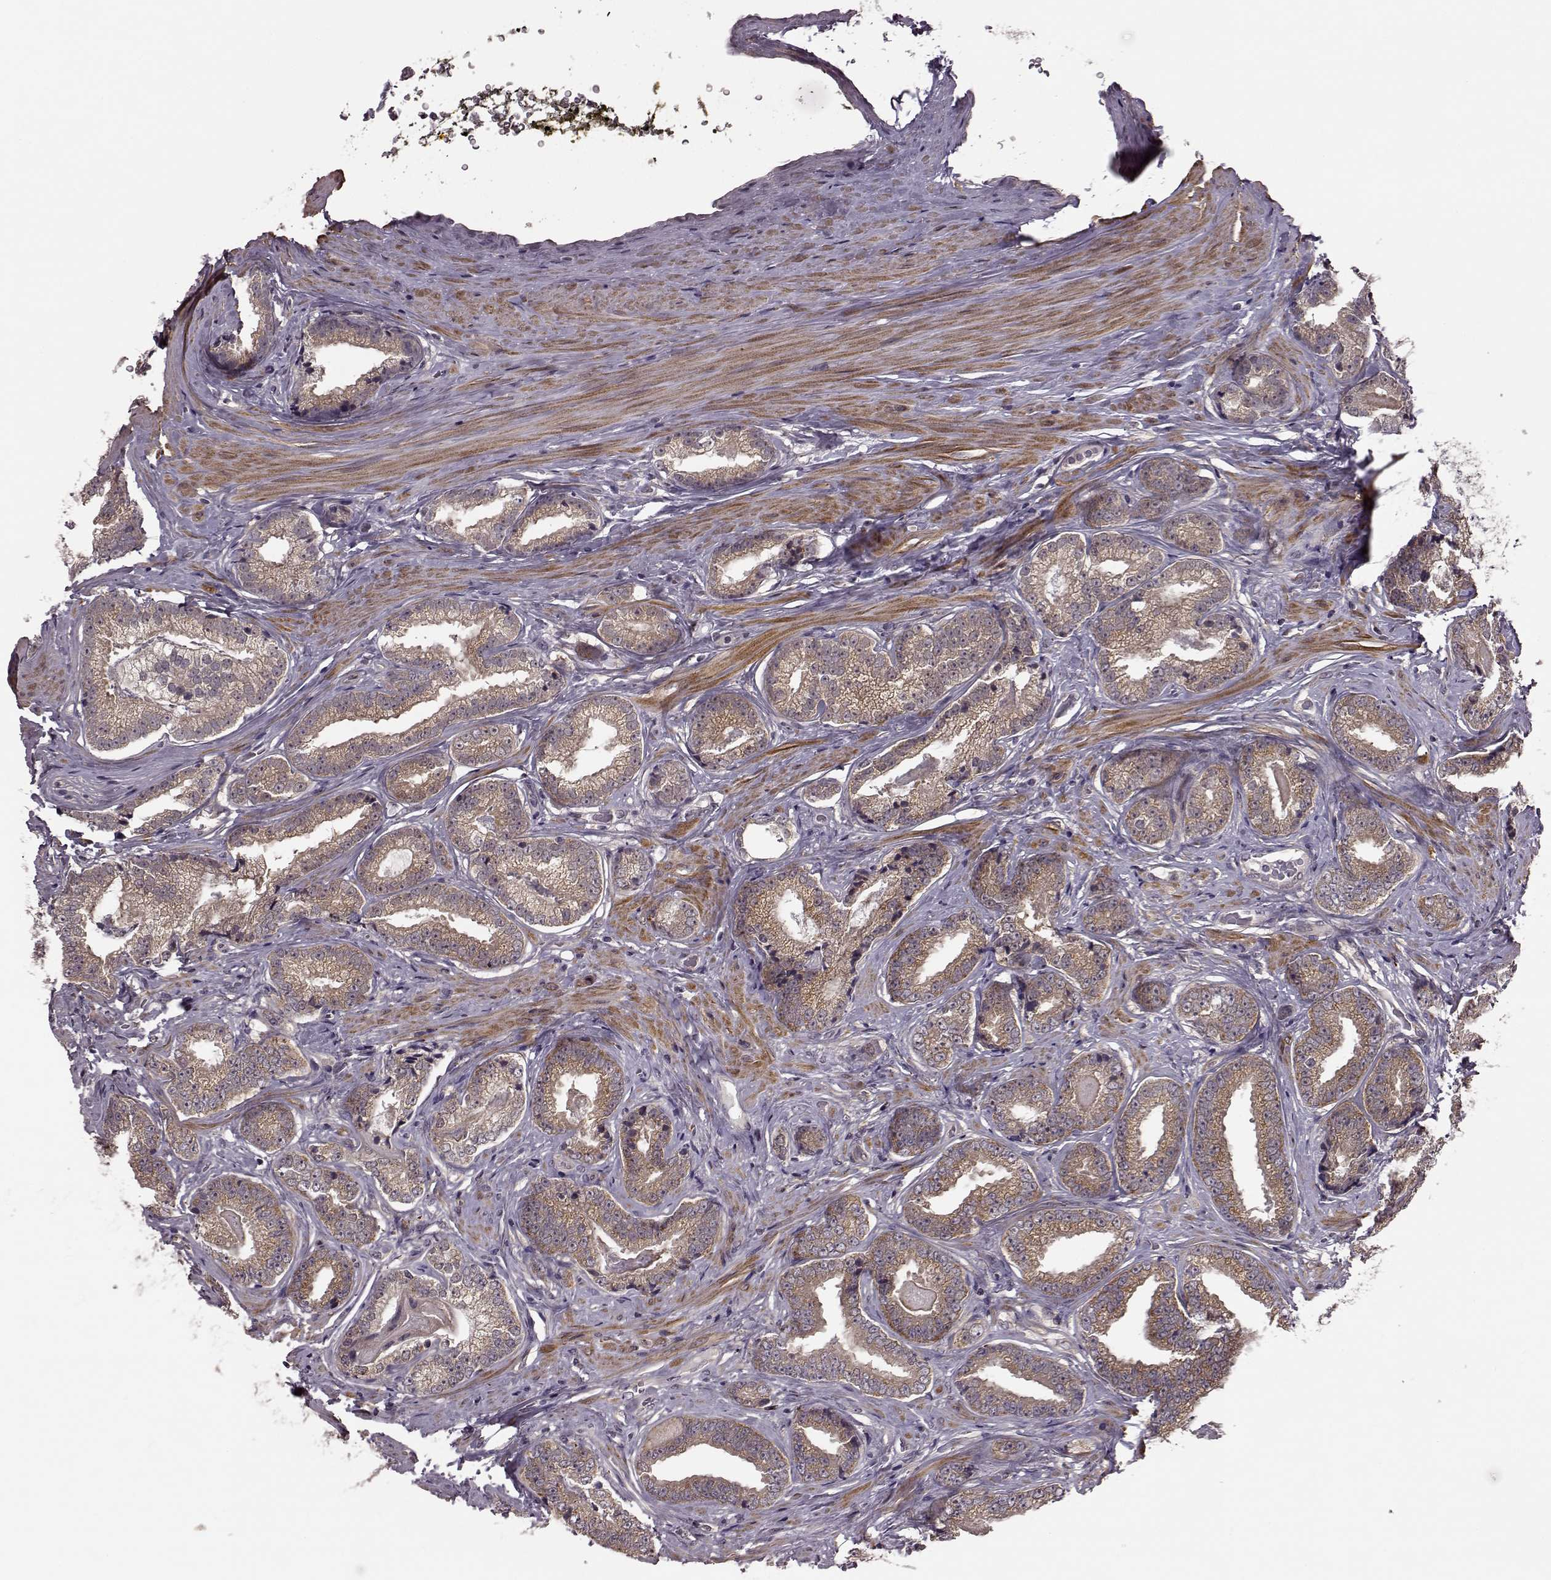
{"staining": {"intensity": "moderate", "quantity": "25%-75%", "location": "cytoplasmic/membranous"}, "tissue": "prostate cancer", "cell_type": "Tumor cells", "image_type": "cancer", "snomed": [{"axis": "morphology", "description": "Adenocarcinoma, Low grade"}, {"axis": "topography", "description": "Prostate"}], "caption": "DAB (3,3'-diaminobenzidine) immunohistochemical staining of human prostate adenocarcinoma (low-grade) shows moderate cytoplasmic/membranous protein staining in approximately 25%-75% of tumor cells. (DAB IHC with brightfield microscopy, high magnification).", "gene": "FNIP2", "patient": {"sex": "male", "age": 61}}